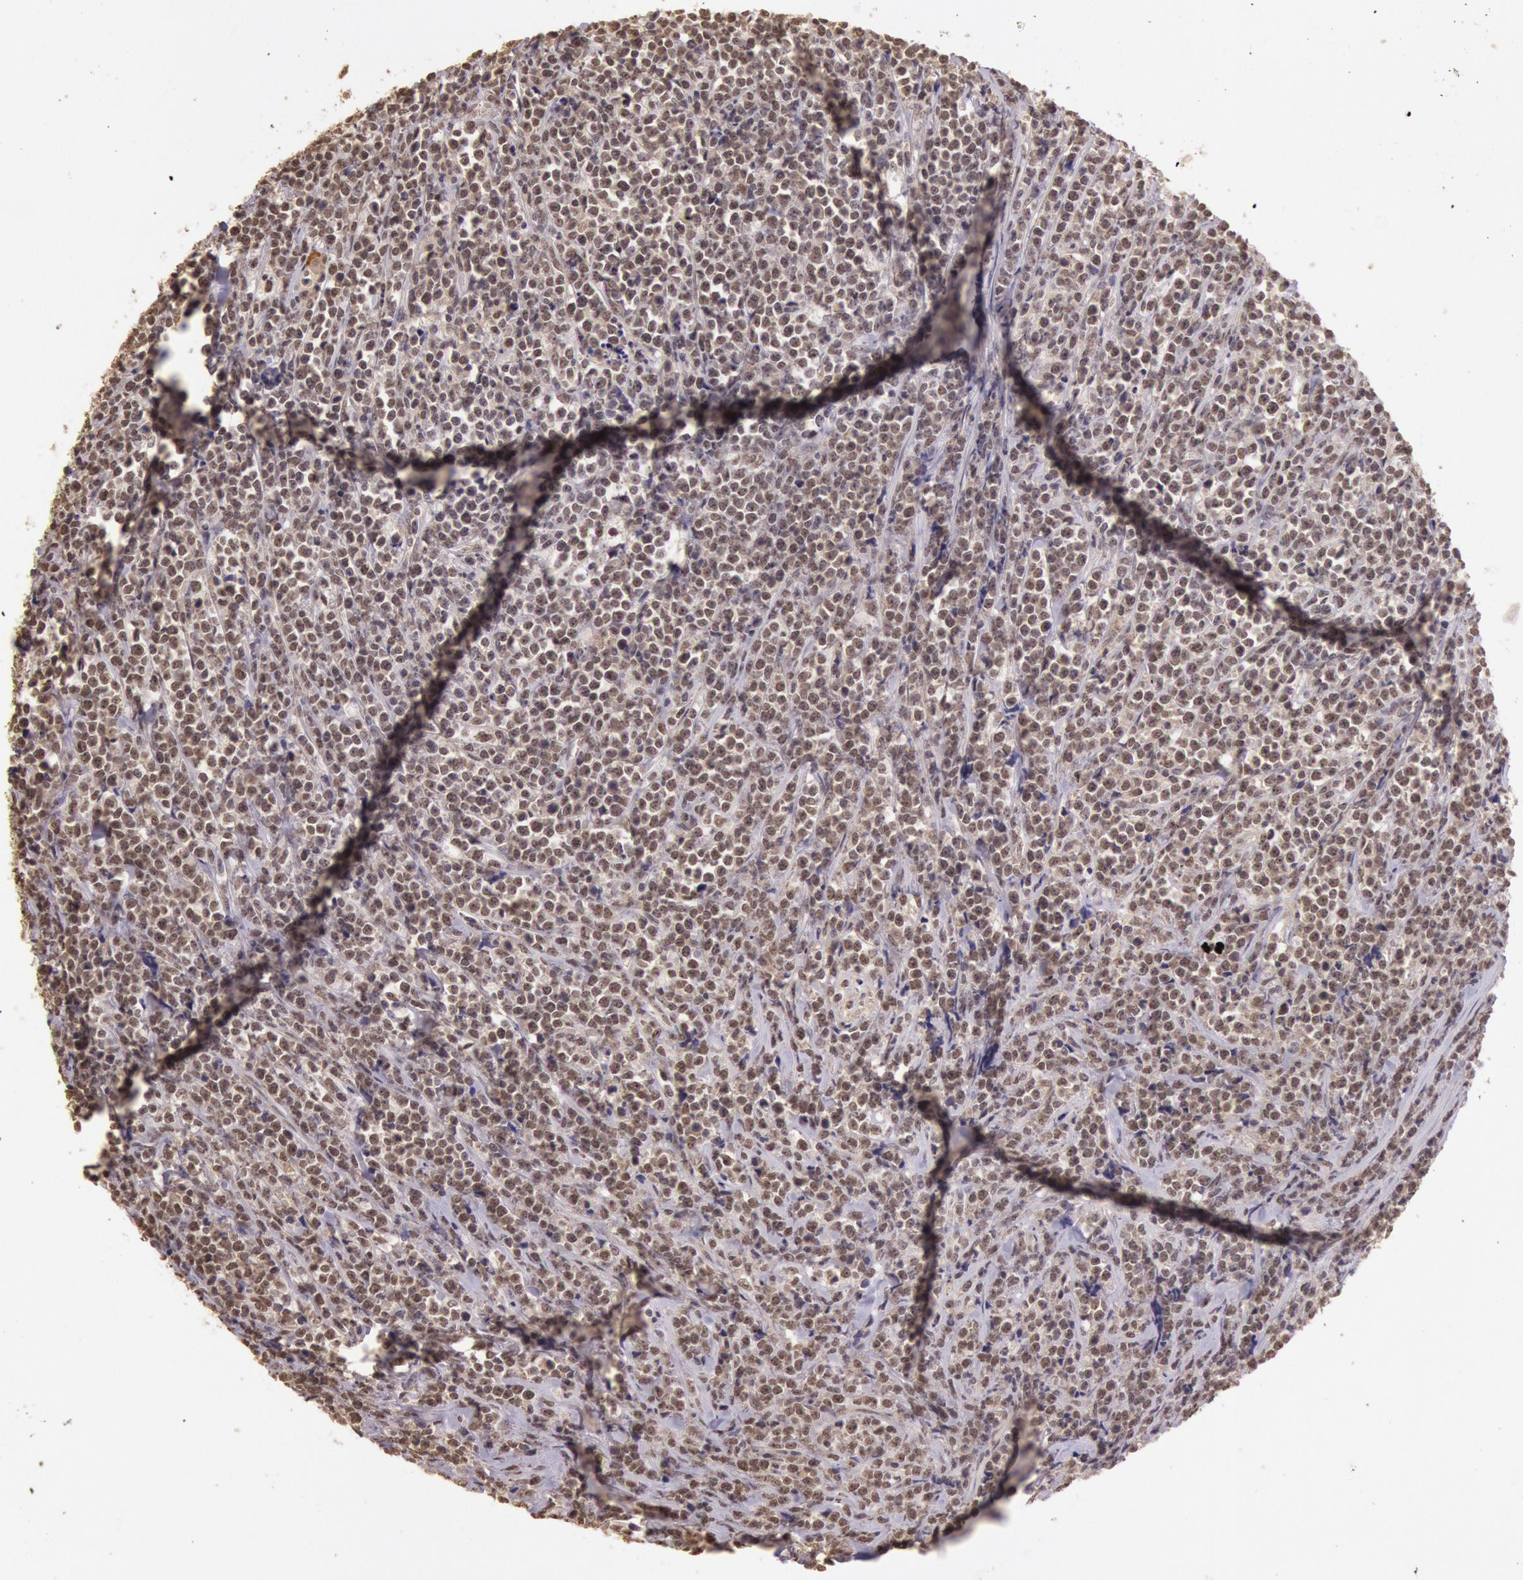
{"staining": {"intensity": "negative", "quantity": "none", "location": "none"}, "tissue": "lymphoma", "cell_type": "Tumor cells", "image_type": "cancer", "snomed": [{"axis": "morphology", "description": "Malignant lymphoma, non-Hodgkin's type, High grade"}, {"axis": "topography", "description": "Small intestine"}, {"axis": "topography", "description": "Colon"}], "caption": "A high-resolution micrograph shows immunohistochemistry (IHC) staining of lymphoma, which shows no significant expression in tumor cells.", "gene": "RTL10", "patient": {"sex": "male", "age": 8}}